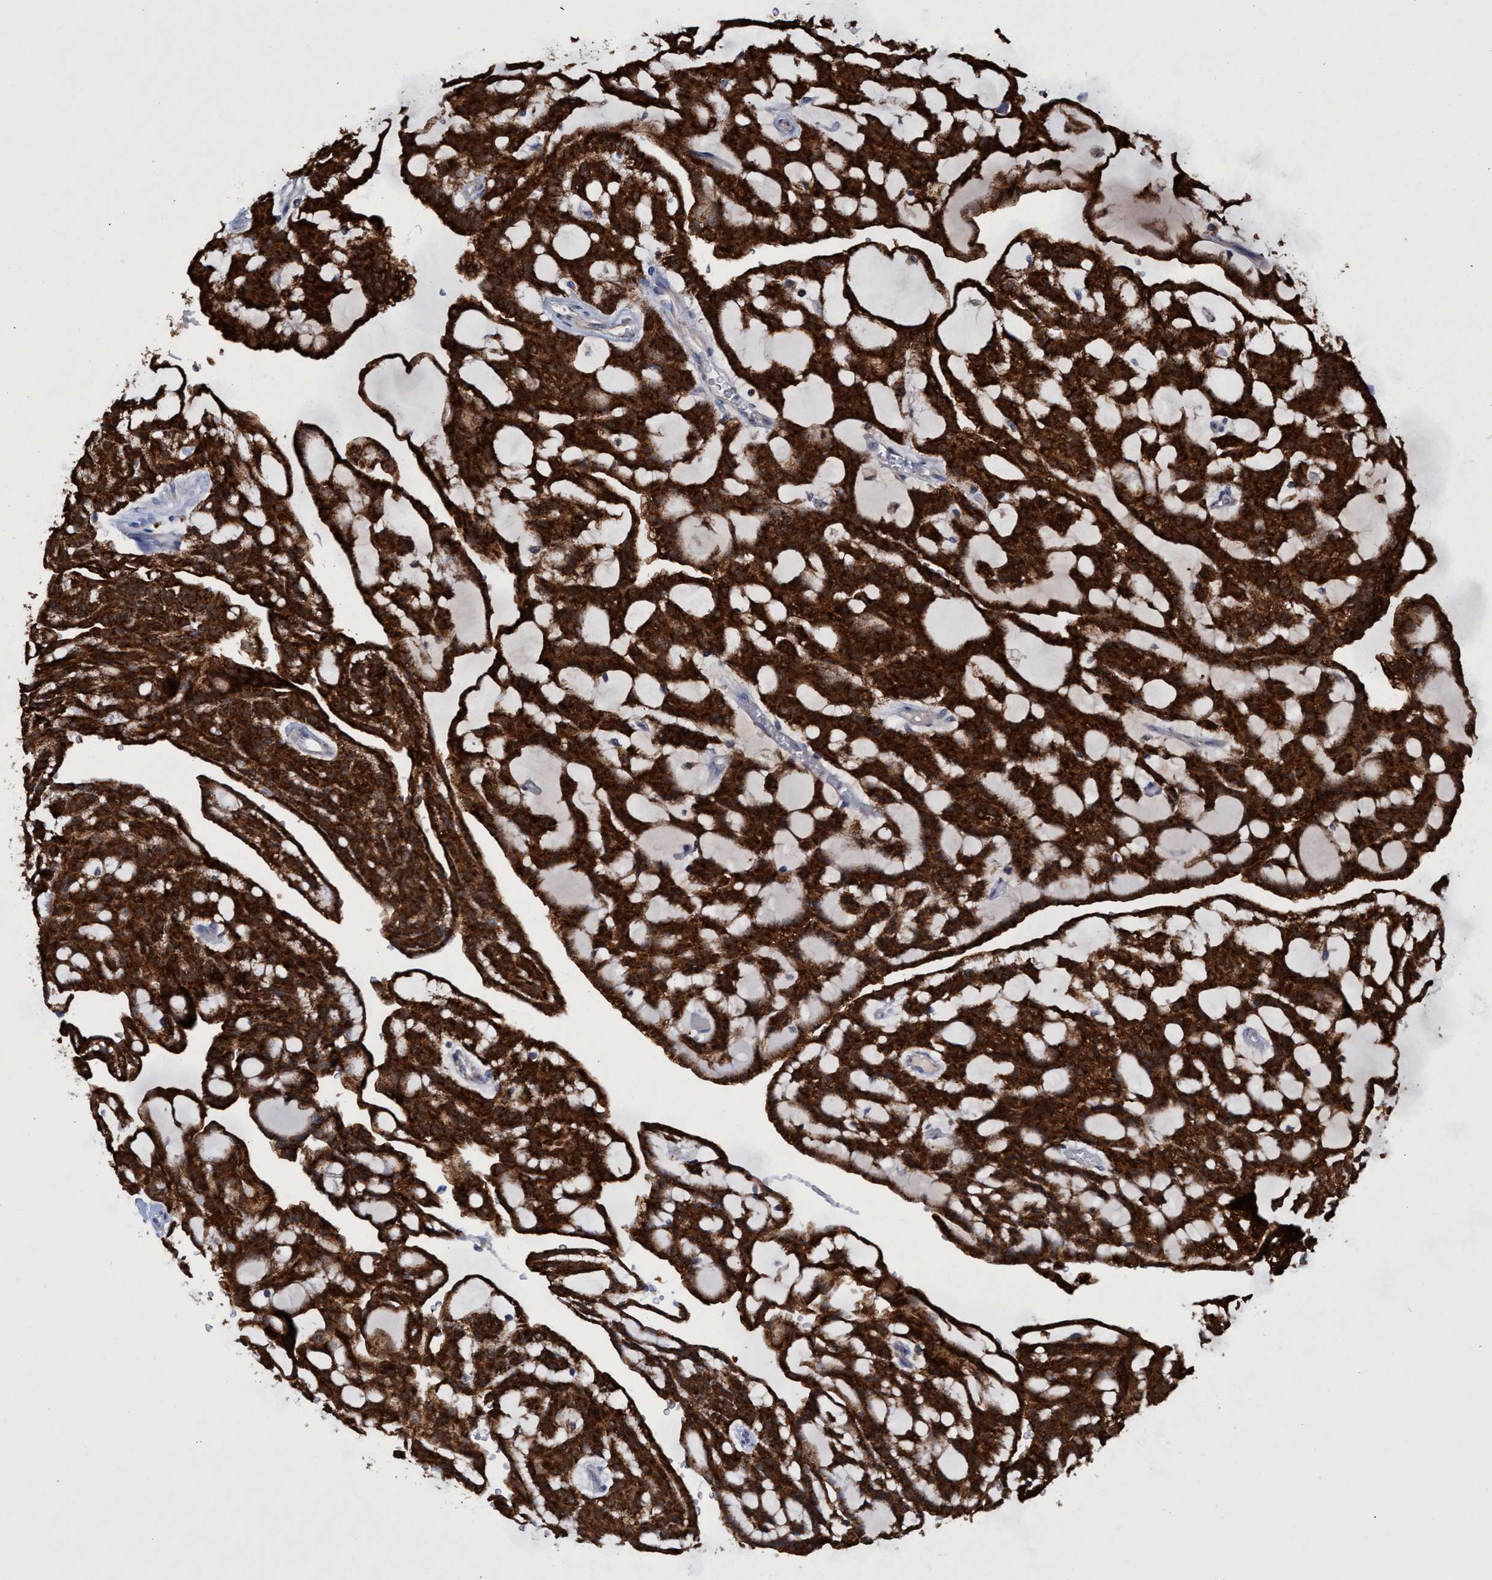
{"staining": {"intensity": "strong", "quantity": ">75%", "location": "cytoplasmic/membranous"}, "tissue": "renal cancer", "cell_type": "Tumor cells", "image_type": "cancer", "snomed": [{"axis": "morphology", "description": "Adenocarcinoma, NOS"}, {"axis": "topography", "description": "Kidney"}], "caption": "This histopathology image demonstrates IHC staining of human renal adenocarcinoma, with high strong cytoplasmic/membranous expression in approximately >75% of tumor cells.", "gene": "CRYZ", "patient": {"sex": "male", "age": 63}}